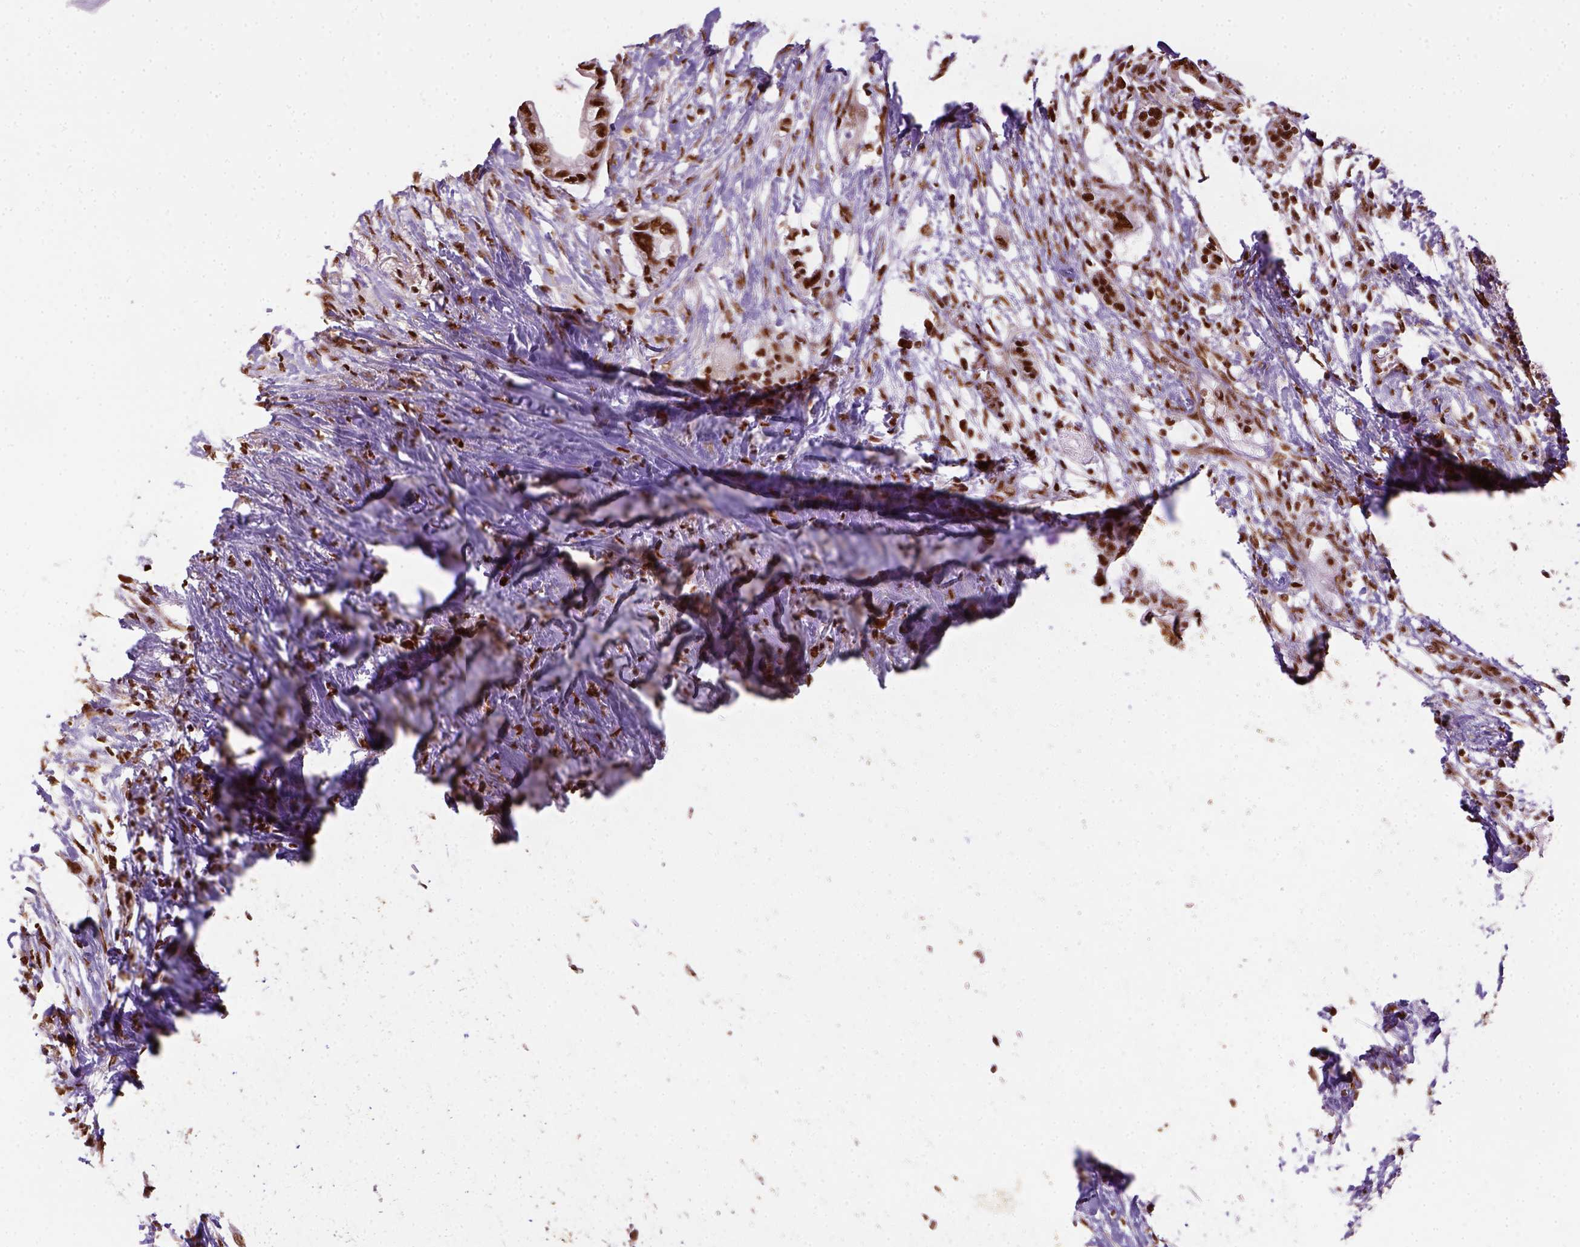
{"staining": {"intensity": "strong", "quantity": ">75%", "location": "nuclear"}, "tissue": "pancreatic cancer", "cell_type": "Tumor cells", "image_type": "cancer", "snomed": [{"axis": "morphology", "description": "Adenocarcinoma, NOS"}, {"axis": "topography", "description": "Pancreas"}], "caption": "The image demonstrates staining of pancreatic cancer (adenocarcinoma), revealing strong nuclear protein expression (brown color) within tumor cells. (DAB IHC, brown staining for protein, blue staining for nuclei).", "gene": "CCAR1", "patient": {"sex": "female", "age": 72}}